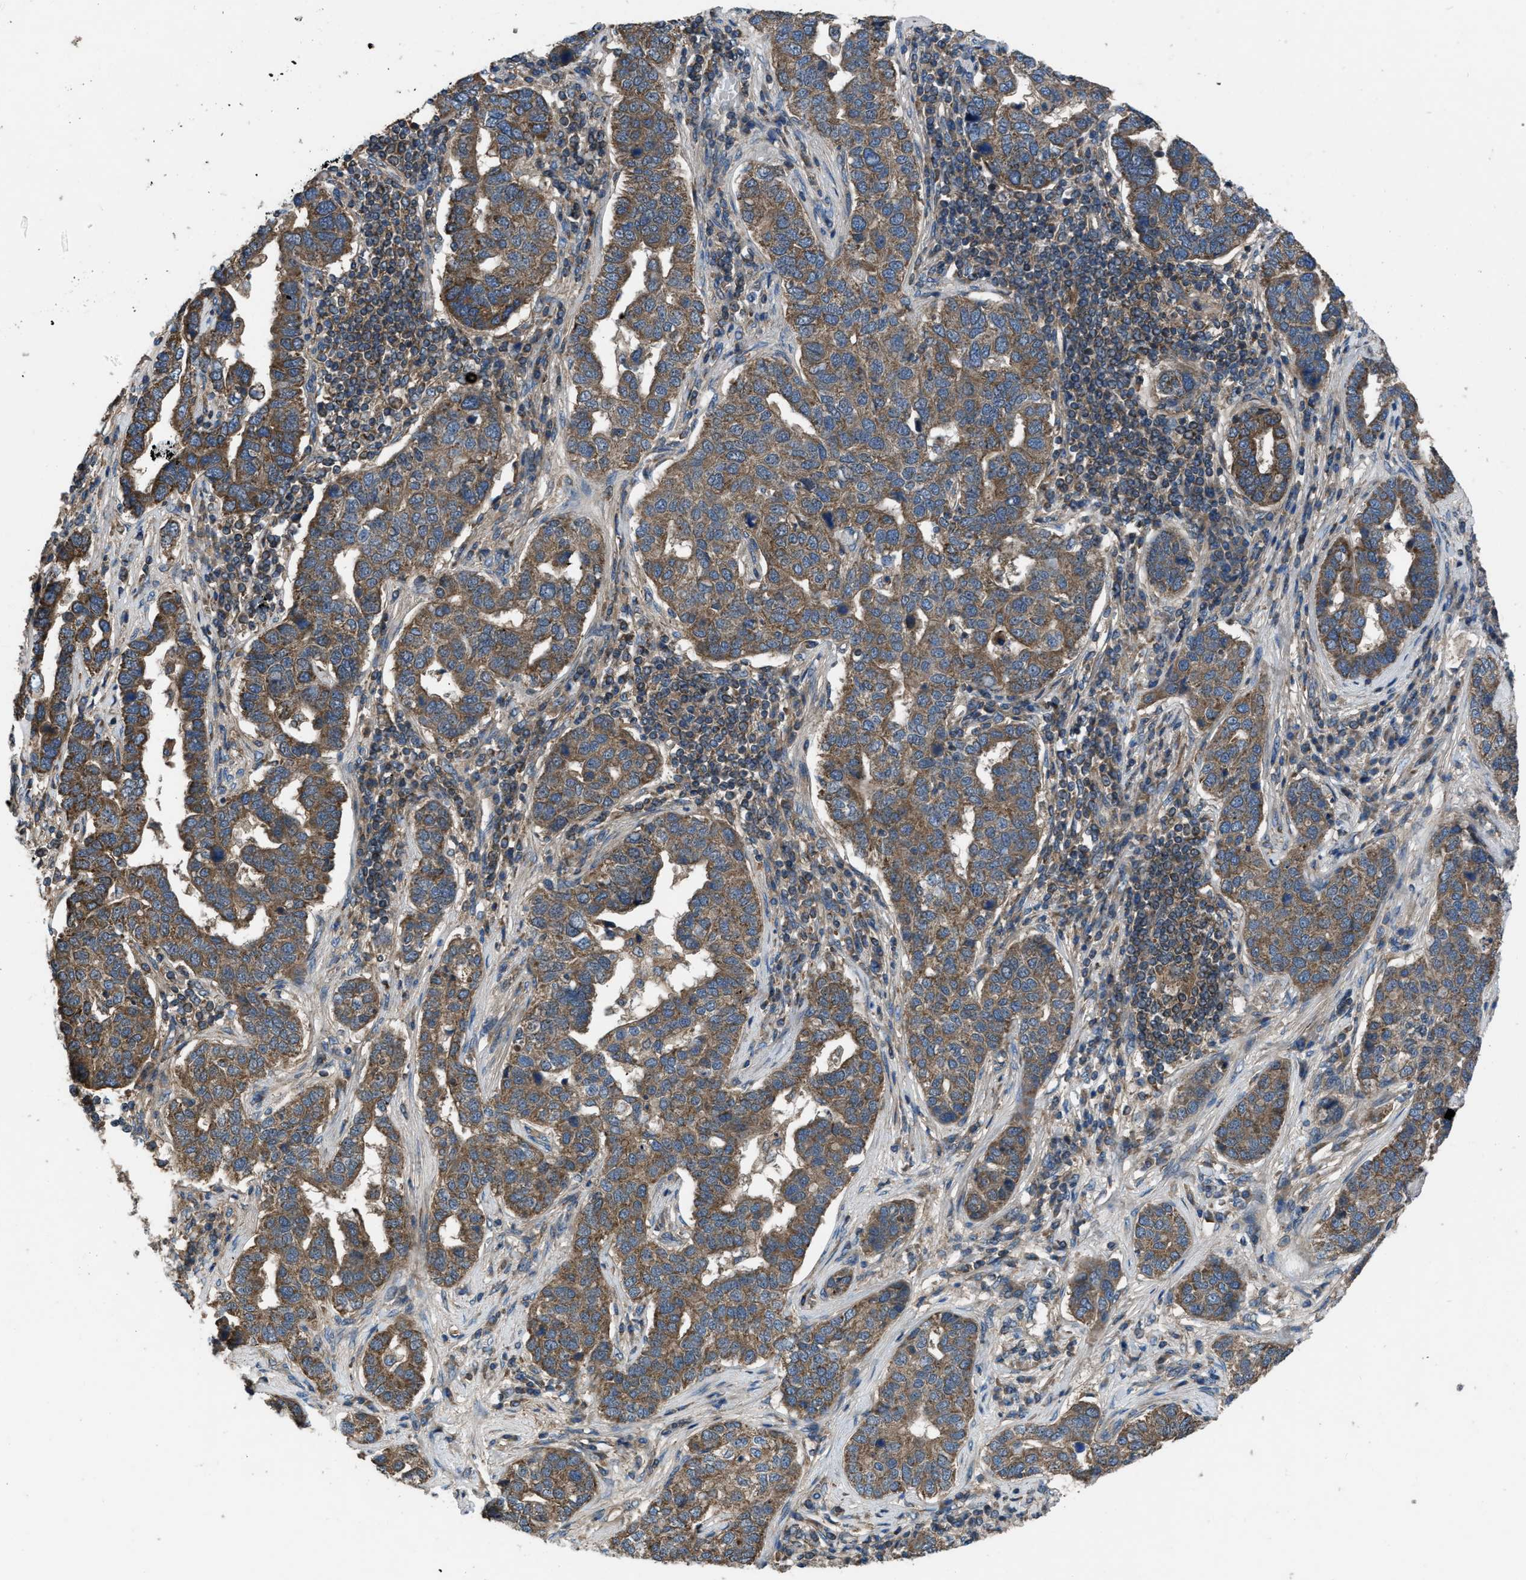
{"staining": {"intensity": "moderate", "quantity": ">75%", "location": "cytoplasmic/membranous"}, "tissue": "pancreatic cancer", "cell_type": "Tumor cells", "image_type": "cancer", "snomed": [{"axis": "morphology", "description": "Adenocarcinoma, NOS"}, {"axis": "topography", "description": "Pancreas"}], "caption": "Adenocarcinoma (pancreatic) stained with a brown dye displays moderate cytoplasmic/membranous positive positivity in approximately >75% of tumor cells.", "gene": "USP25", "patient": {"sex": "female", "age": 61}}